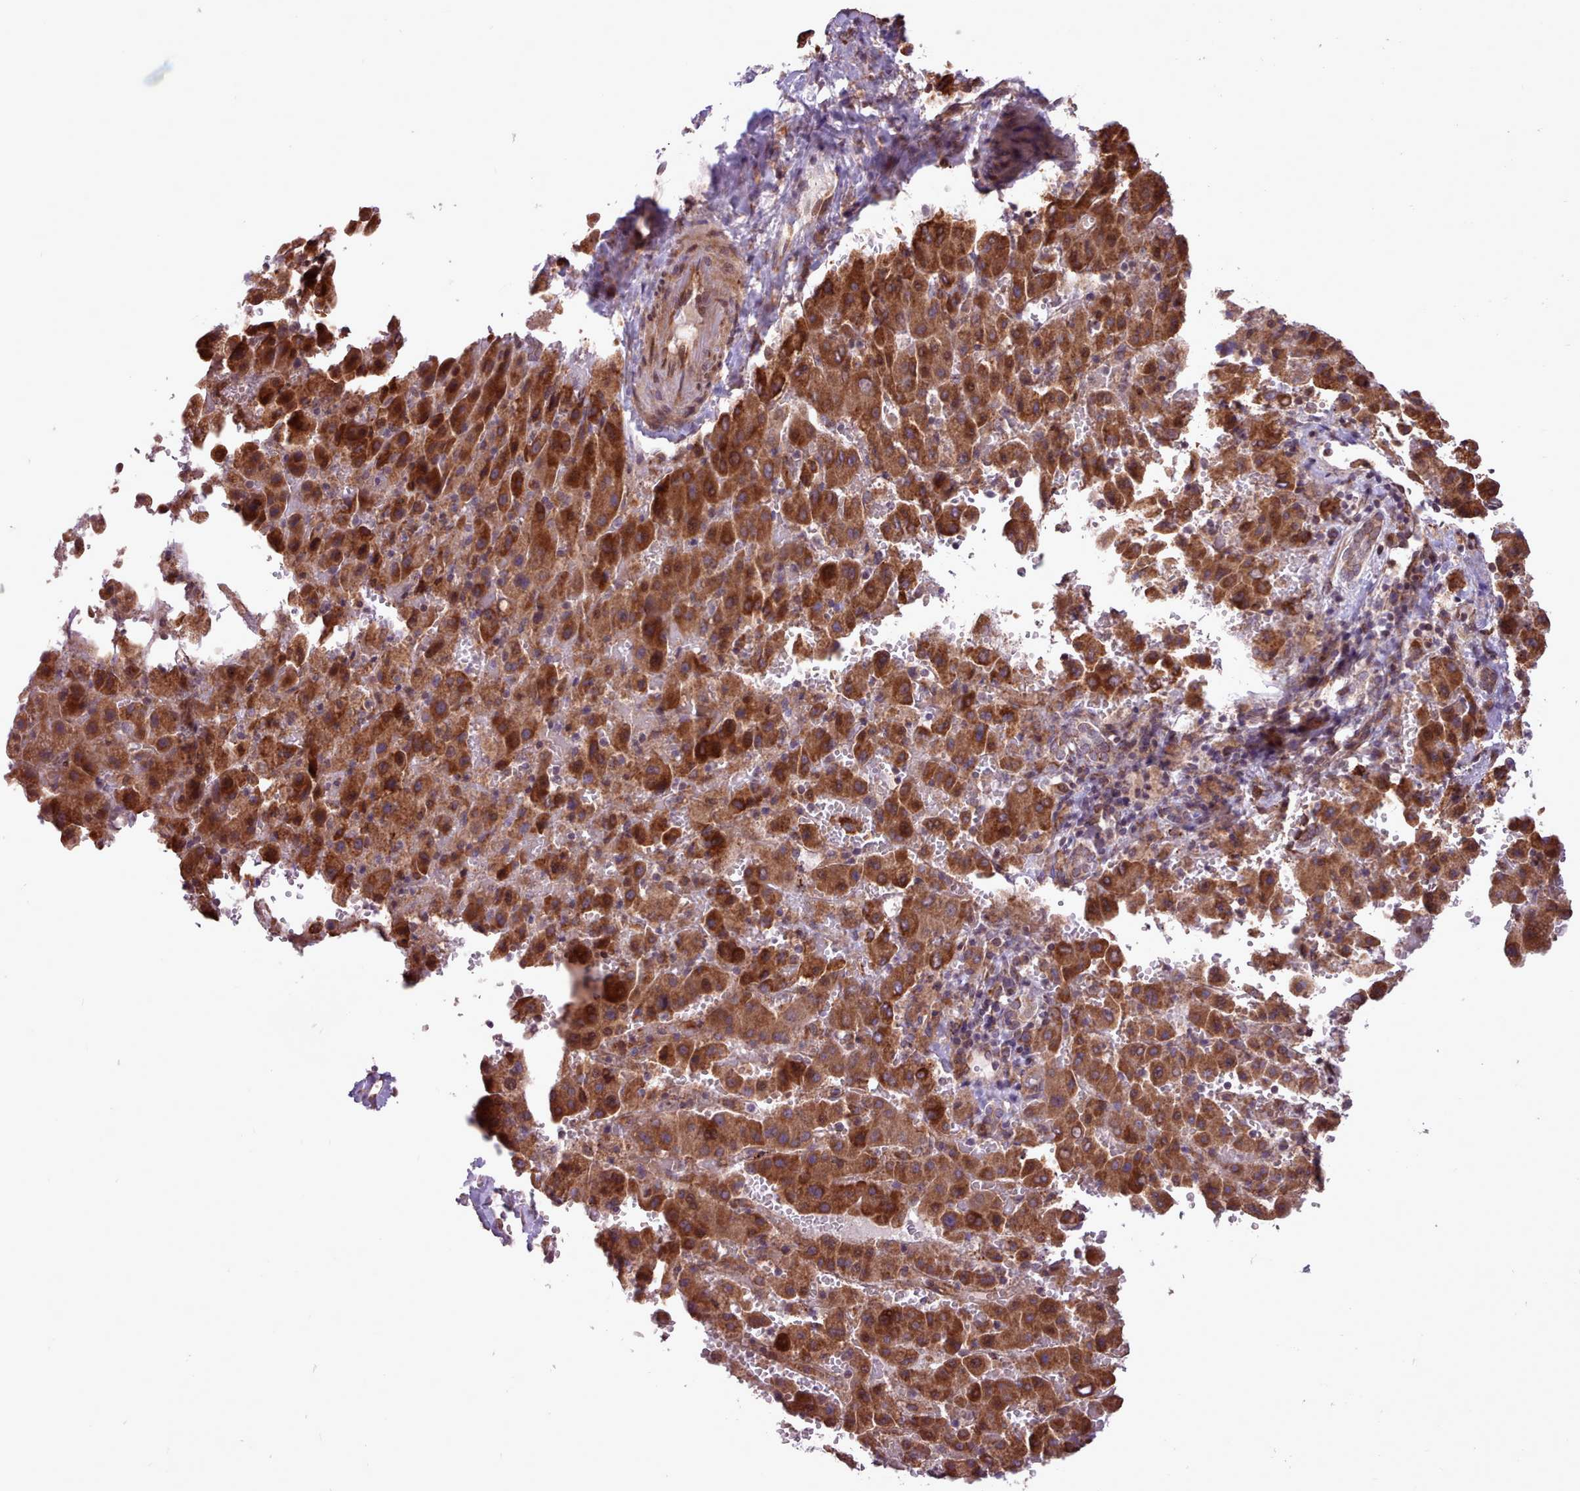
{"staining": {"intensity": "strong", "quantity": ">75%", "location": "cytoplasmic/membranous"}, "tissue": "liver cancer", "cell_type": "Tumor cells", "image_type": "cancer", "snomed": [{"axis": "morphology", "description": "Carcinoma, Hepatocellular, NOS"}, {"axis": "topography", "description": "Liver"}], "caption": "Immunohistochemistry (IHC) (DAB) staining of human liver cancer (hepatocellular carcinoma) displays strong cytoplasmic/membranous protein positivity in approximately >75% of tumor cells. (DAB IHC with brightfield microscopy, high magnification).", "gene": "TTLL3", "patient": {"sex": "female", "age": 58}}